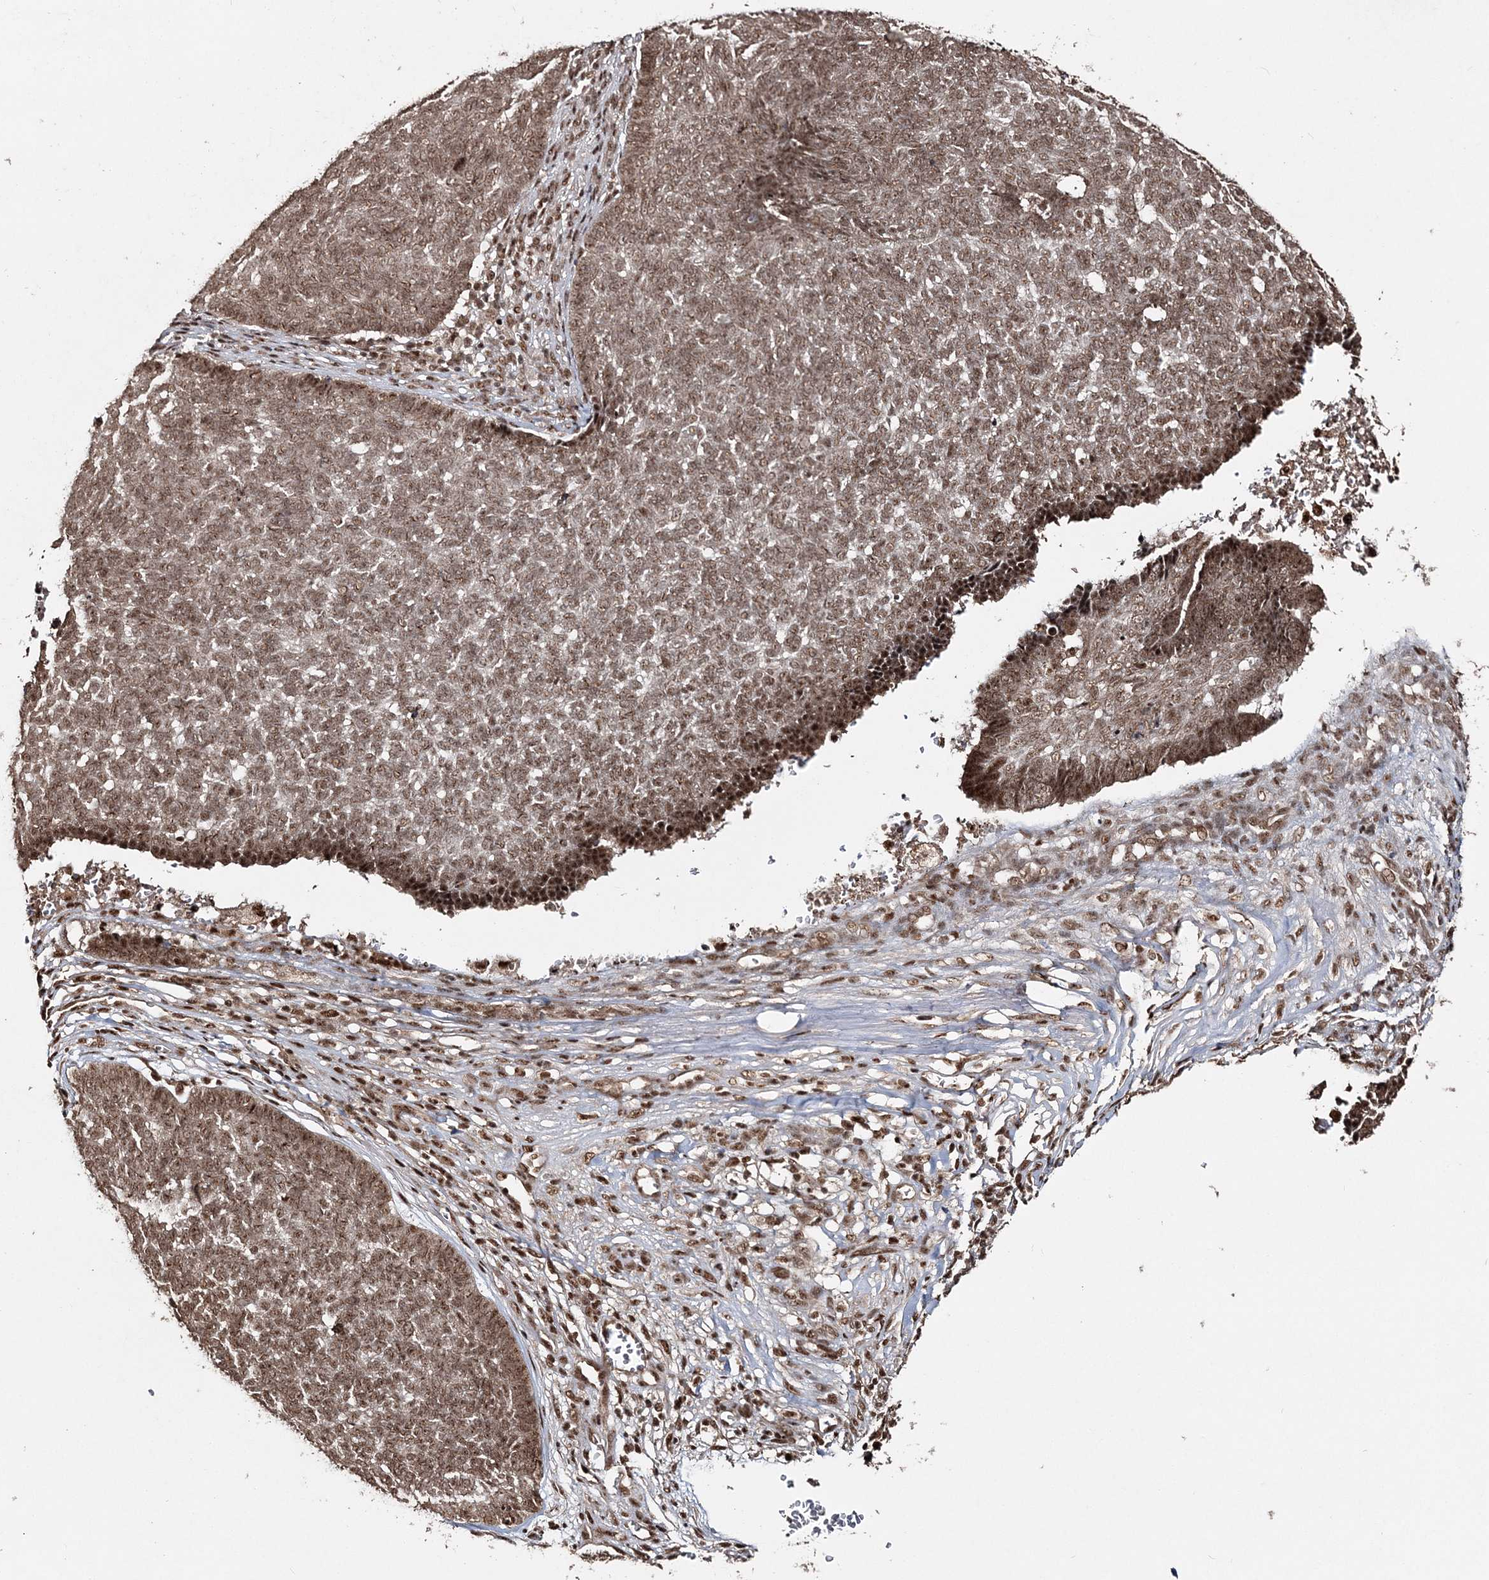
{"staining": {"intensity": "moderate", "quantity": ">75%", "location": "nuclear"}, "tissue": "skin cancer", "cell_type": "Tumor cells", "image_type": "cancer", "snomed": [{"axis": "morphology", "description": "Basal cell carcinoma"}, {"axis": "topography", "description": "Skin"}], "caption": "High-magnification brightfield microscopy of skin cancer stained with DAB (3,3'-diaminobenzidine) (brown) and counterstained with hematoxylin (blue). tumor cells exhibit moderate nuclear expression is seen in approximately>75% of cells. The staining was performed using DAB (3,3'-diaminobenzidine) to visualize the protein expression in brown, while the nuclei were stained in blue with hematoxylin (Magnification: 20x).", "gene": "EXOSC8", "patient": {"sex": "male", "age": 84}}